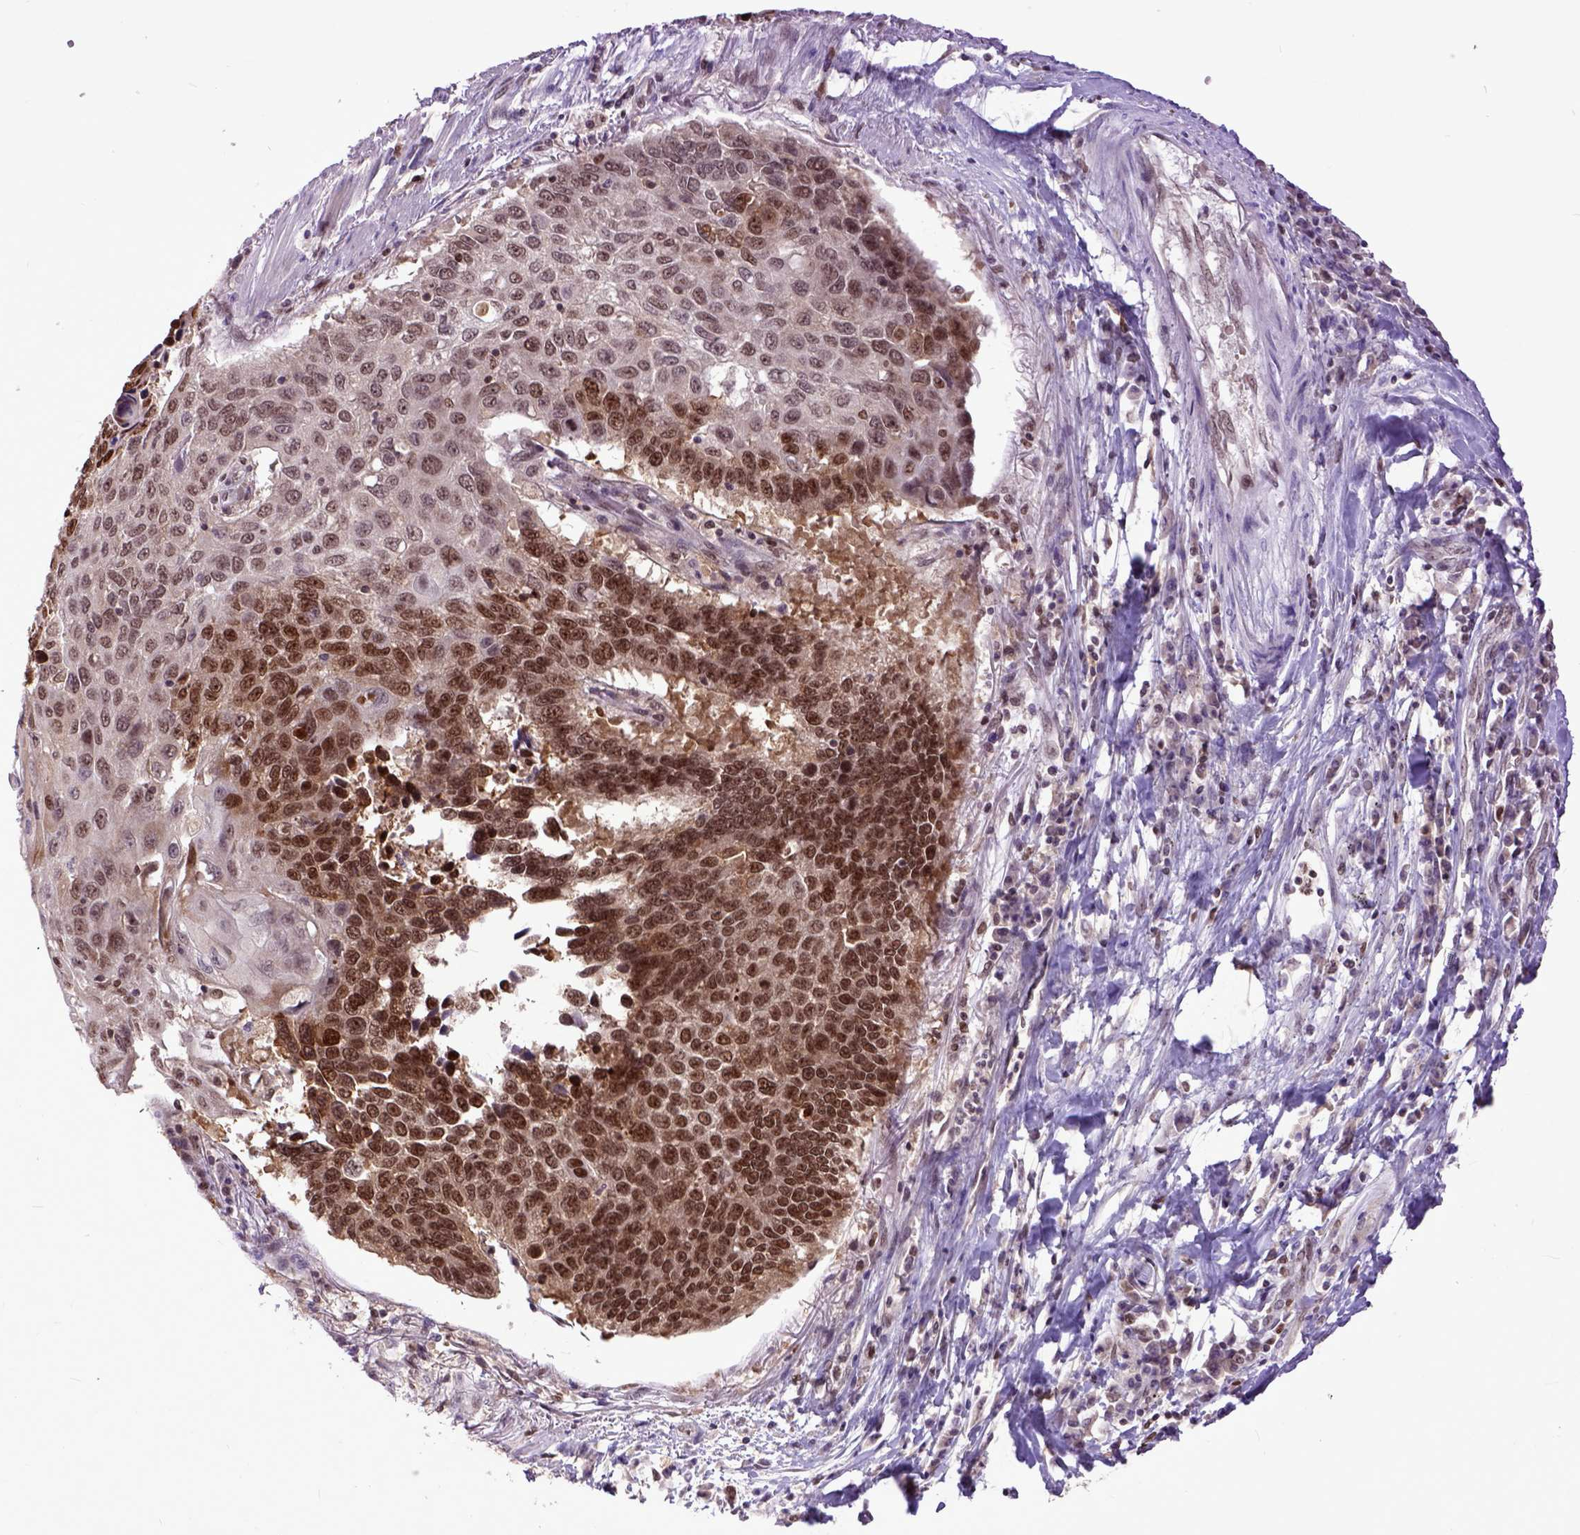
{"staining": {"intensity": "moderate", "quantity": ">75%", "location": "nuclear"}, "tissue": "lung cancer", "cell_type": "Tumor cells", "image_type": "cancer", "snomed": [{"axis": "morphology", "description": "Squamous cell carcinoma, NOS"}, {"axis": "topography", "description": "Lung"}], "caption": "Squamous cell carcinoma (lung) stained for a protein demonstrates moderate nuclear positivity in tumor cells. (DAB (3,3'-diaminobenzidine) = brown stain, brightfield microscopy at high magnification).", "gene": "RCC2", "patient": {"sex": "male", "age": 73}}